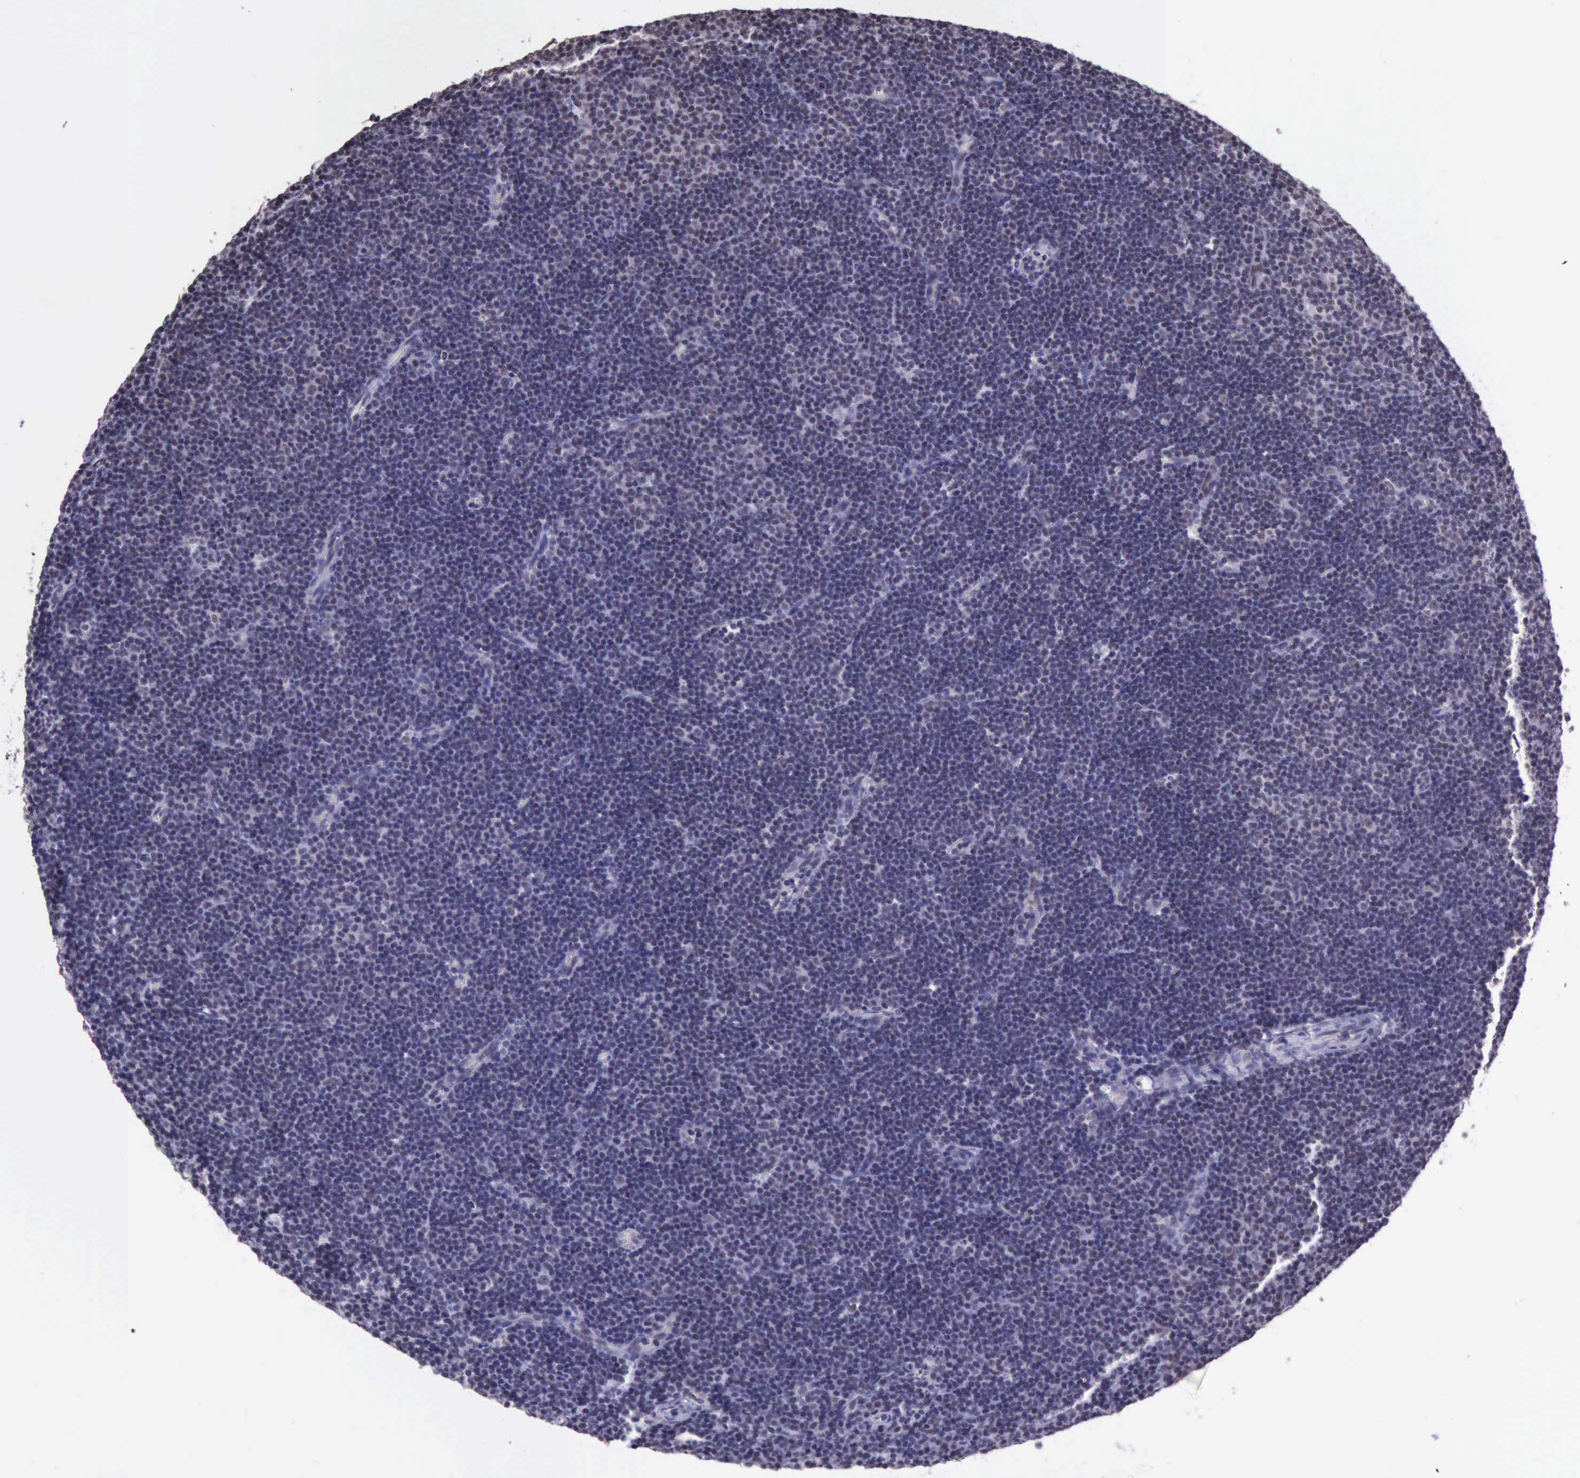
{"staining": {"intensity": "weak", "quantity": "25%-75%", "location": "cytoplasmic/membranous"}, "tissue": "lymphoma", "cell_type": "Tumor cells", "image_type": "cancer", "snomed": [{"axis": "morphology", "description": "Malignant lymphoma, non-Hodgkin's type, Low grade"}, {"axis": "topography", "description": "Lymph node"}], "caption": "Weak cytoplasmic/membranous protein expression is present in approximately 25%-75% of tumor cells in malignant lymphoma, non-Hodgkin's type (low-grade).", "gene": "PRPF39", "patient": {"sex": "male", "age": 57}}